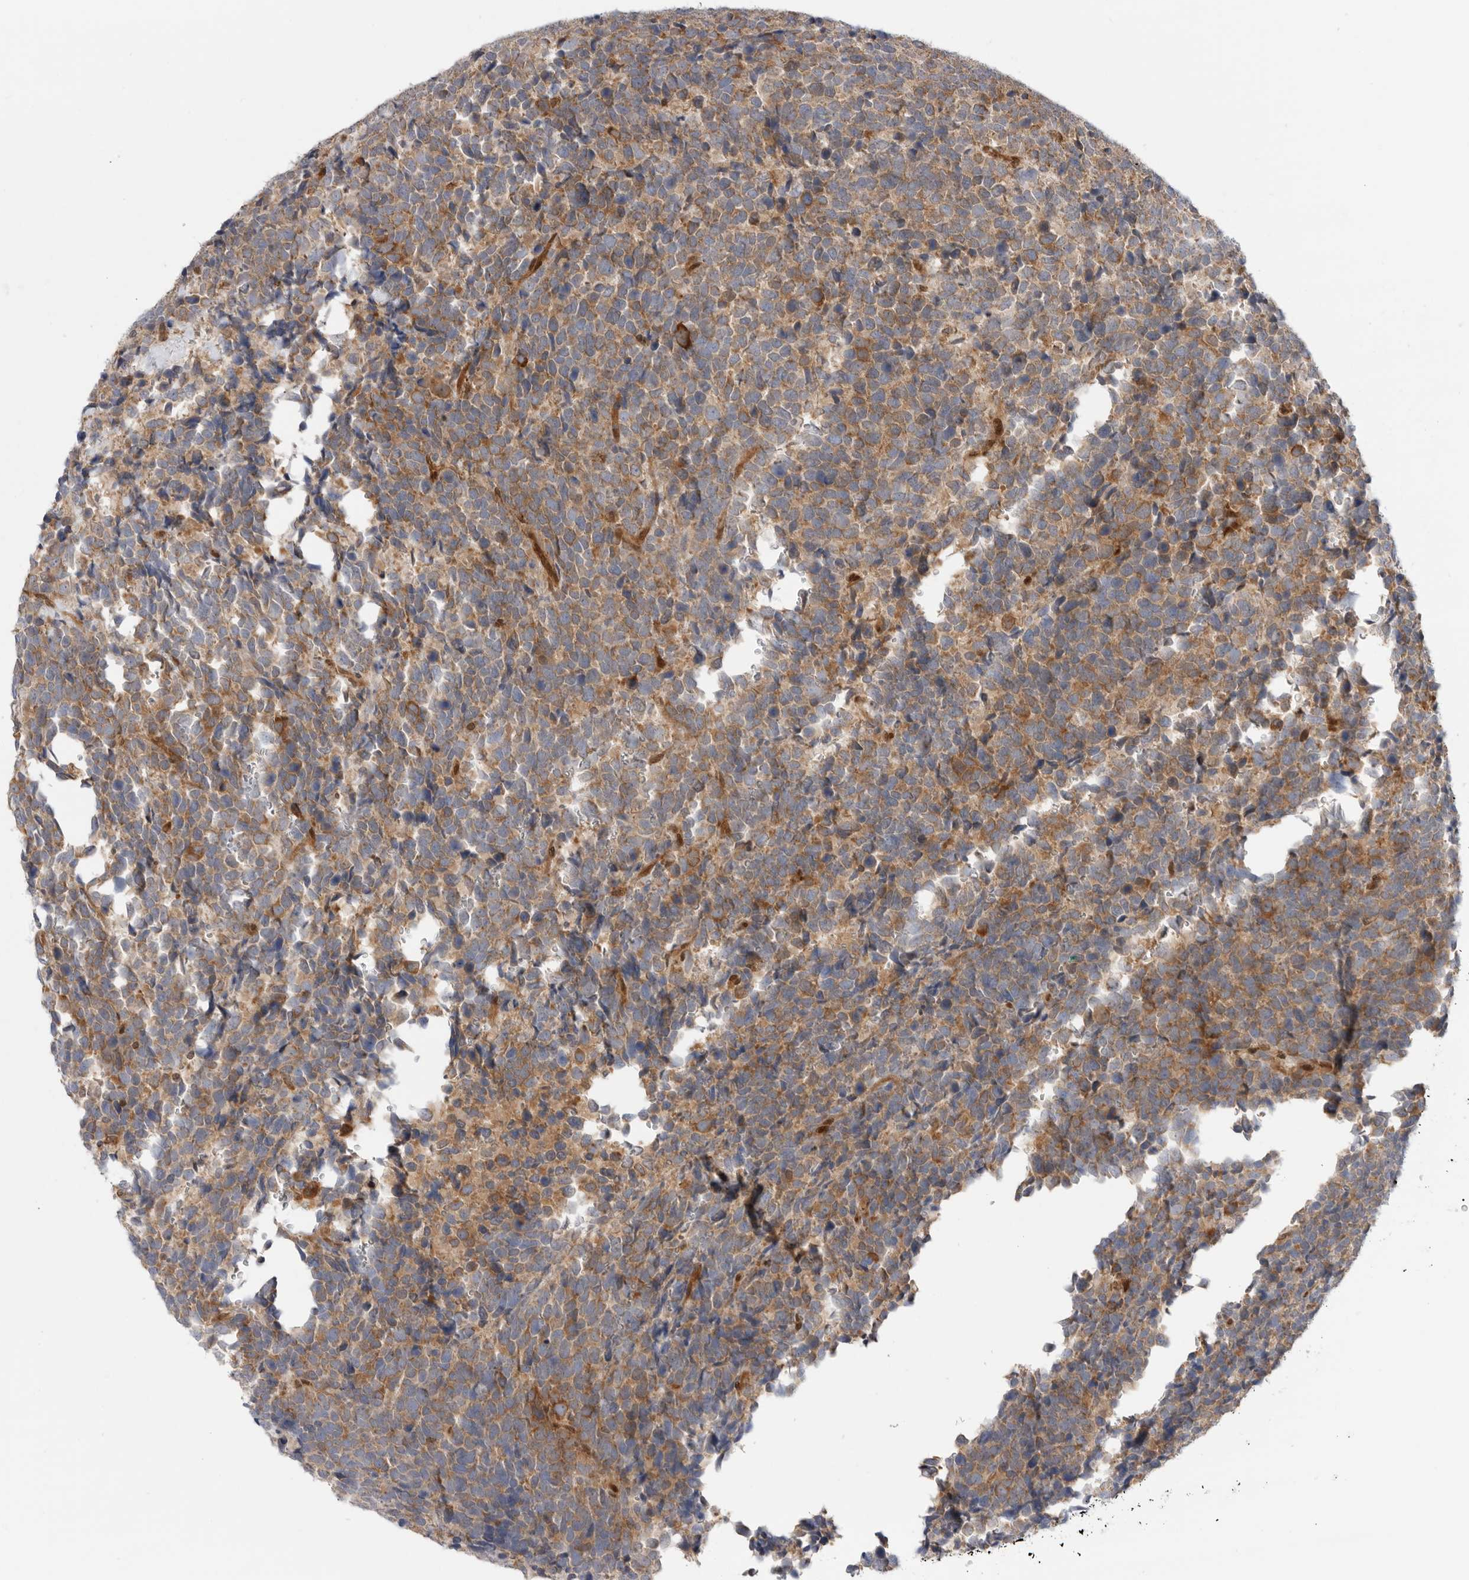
{"staining": {"intensity": "moderate", "quantity": "25%-75%", "location": "cytoplasmic/membranous"}, "tissue": "urothelial cancer", "cell_type": "Tumor cells", "image_type": "cancer", "snomed": [{"axis": "morphology", "description": "Urothelial carcinoma, High grade"}, {"axis": "topography", "description": "Urinary bladder"}], "caption": "This micrograph reveals urothelial cancer stained with immunohistochemistry to label a protein in brown. The cytoplasmic/membranous of tumor cells show moderate positivity for the protein. Nuclei are counter-stained blue.", "gene": "DCAF8", "patient": {"sex": "female", "age": 82}}